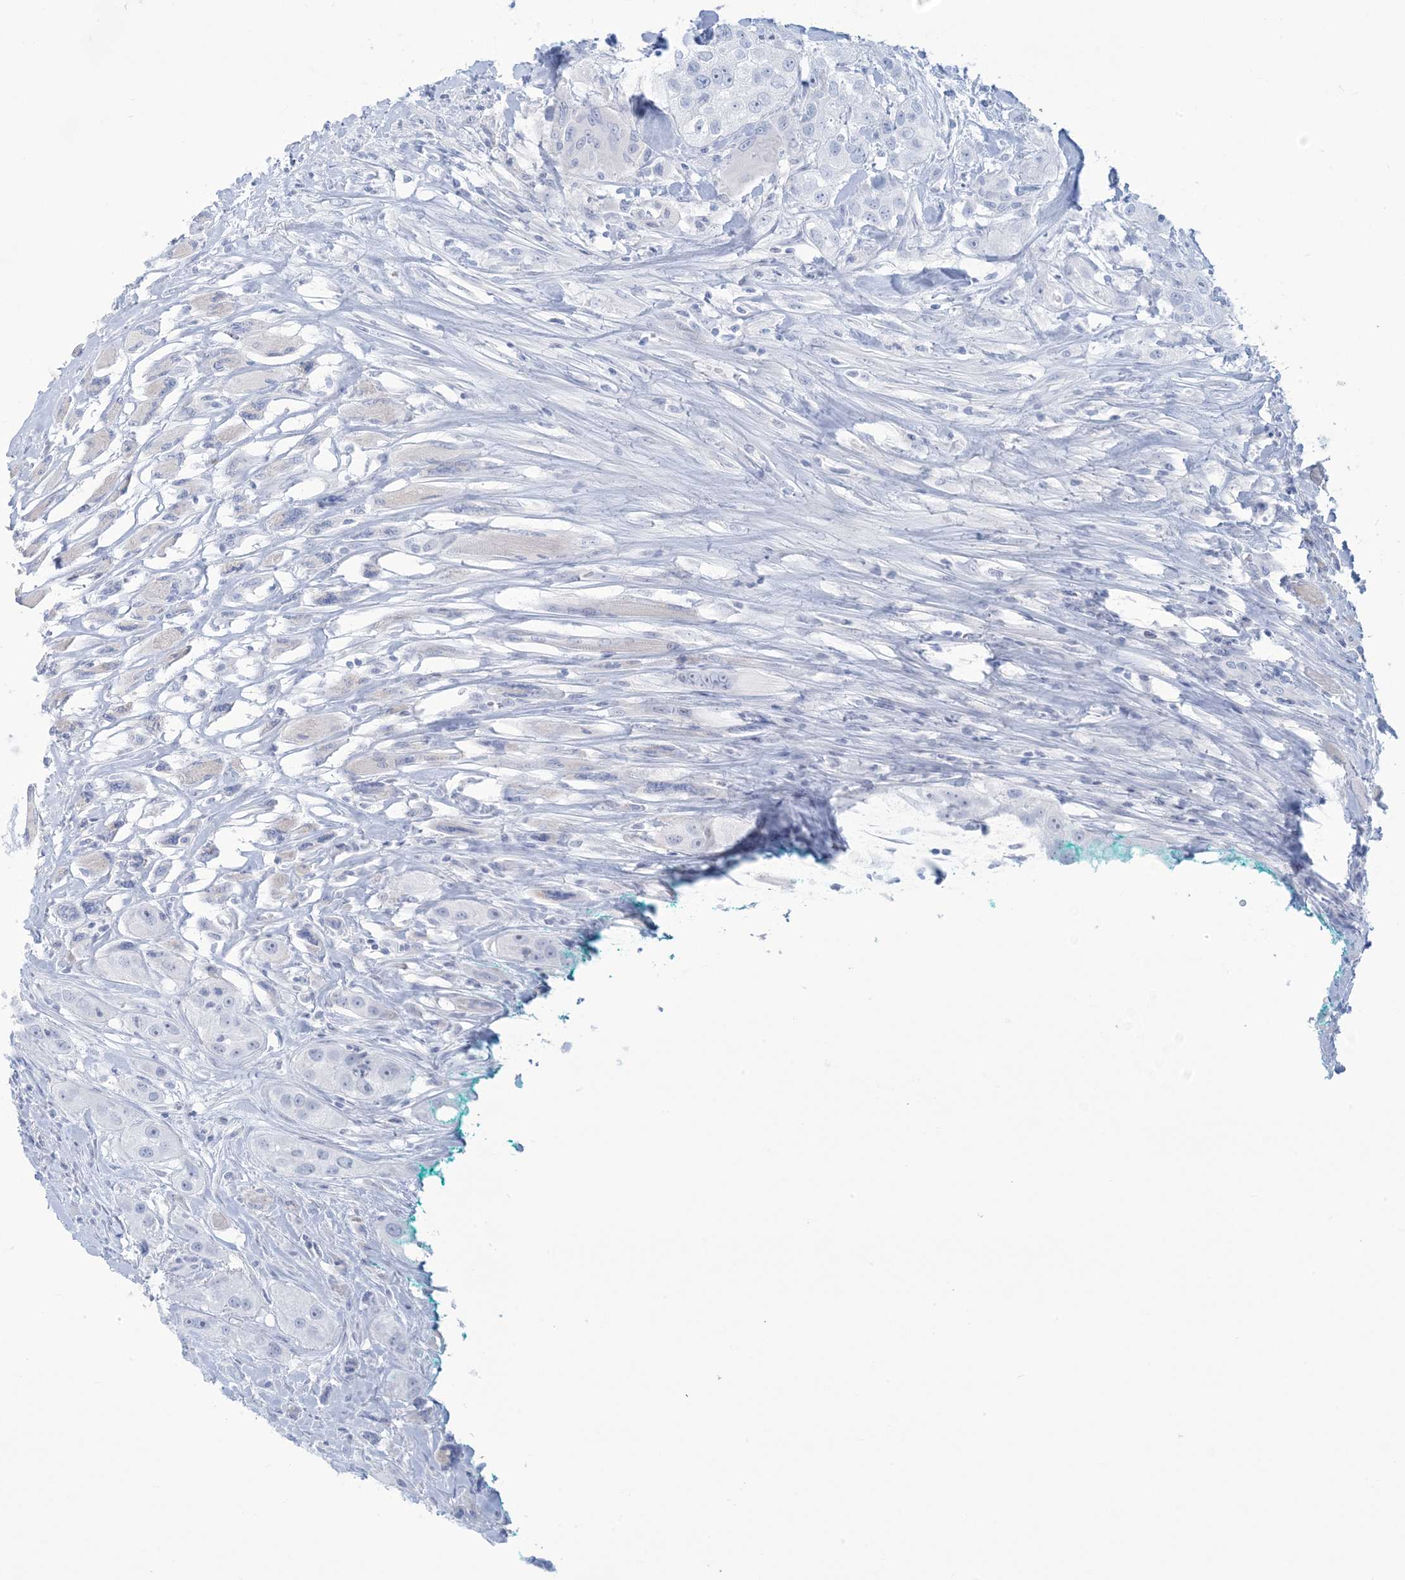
{"staining": {"intensity": "negative", "quantity": "none", "location": "none"}, "tissue": "head and neck cancer", "cell_type": "Tumor cells", "image_type": "cancer", "snomed": [{"axis": "morphology", "description": "Normal tissue, NOS"}, {"axis": "morphology", "description": "Squamous cell carcinoma, NOS"}, {"axis": "topography", "description": "Skeletal muscle"}, {"axis": "topography", "description": "Head-Neck"}], "caption": "IHC photomicrograph of neoplastic tissue: head and neck cancer (squamous cell carcinoma) stained with DAB (3,3'-diaminobenzidine) shows no significant protein positivity in tumor cells.", "gene": "AGXT", "patient": {"sex": "male", "age": 51}}